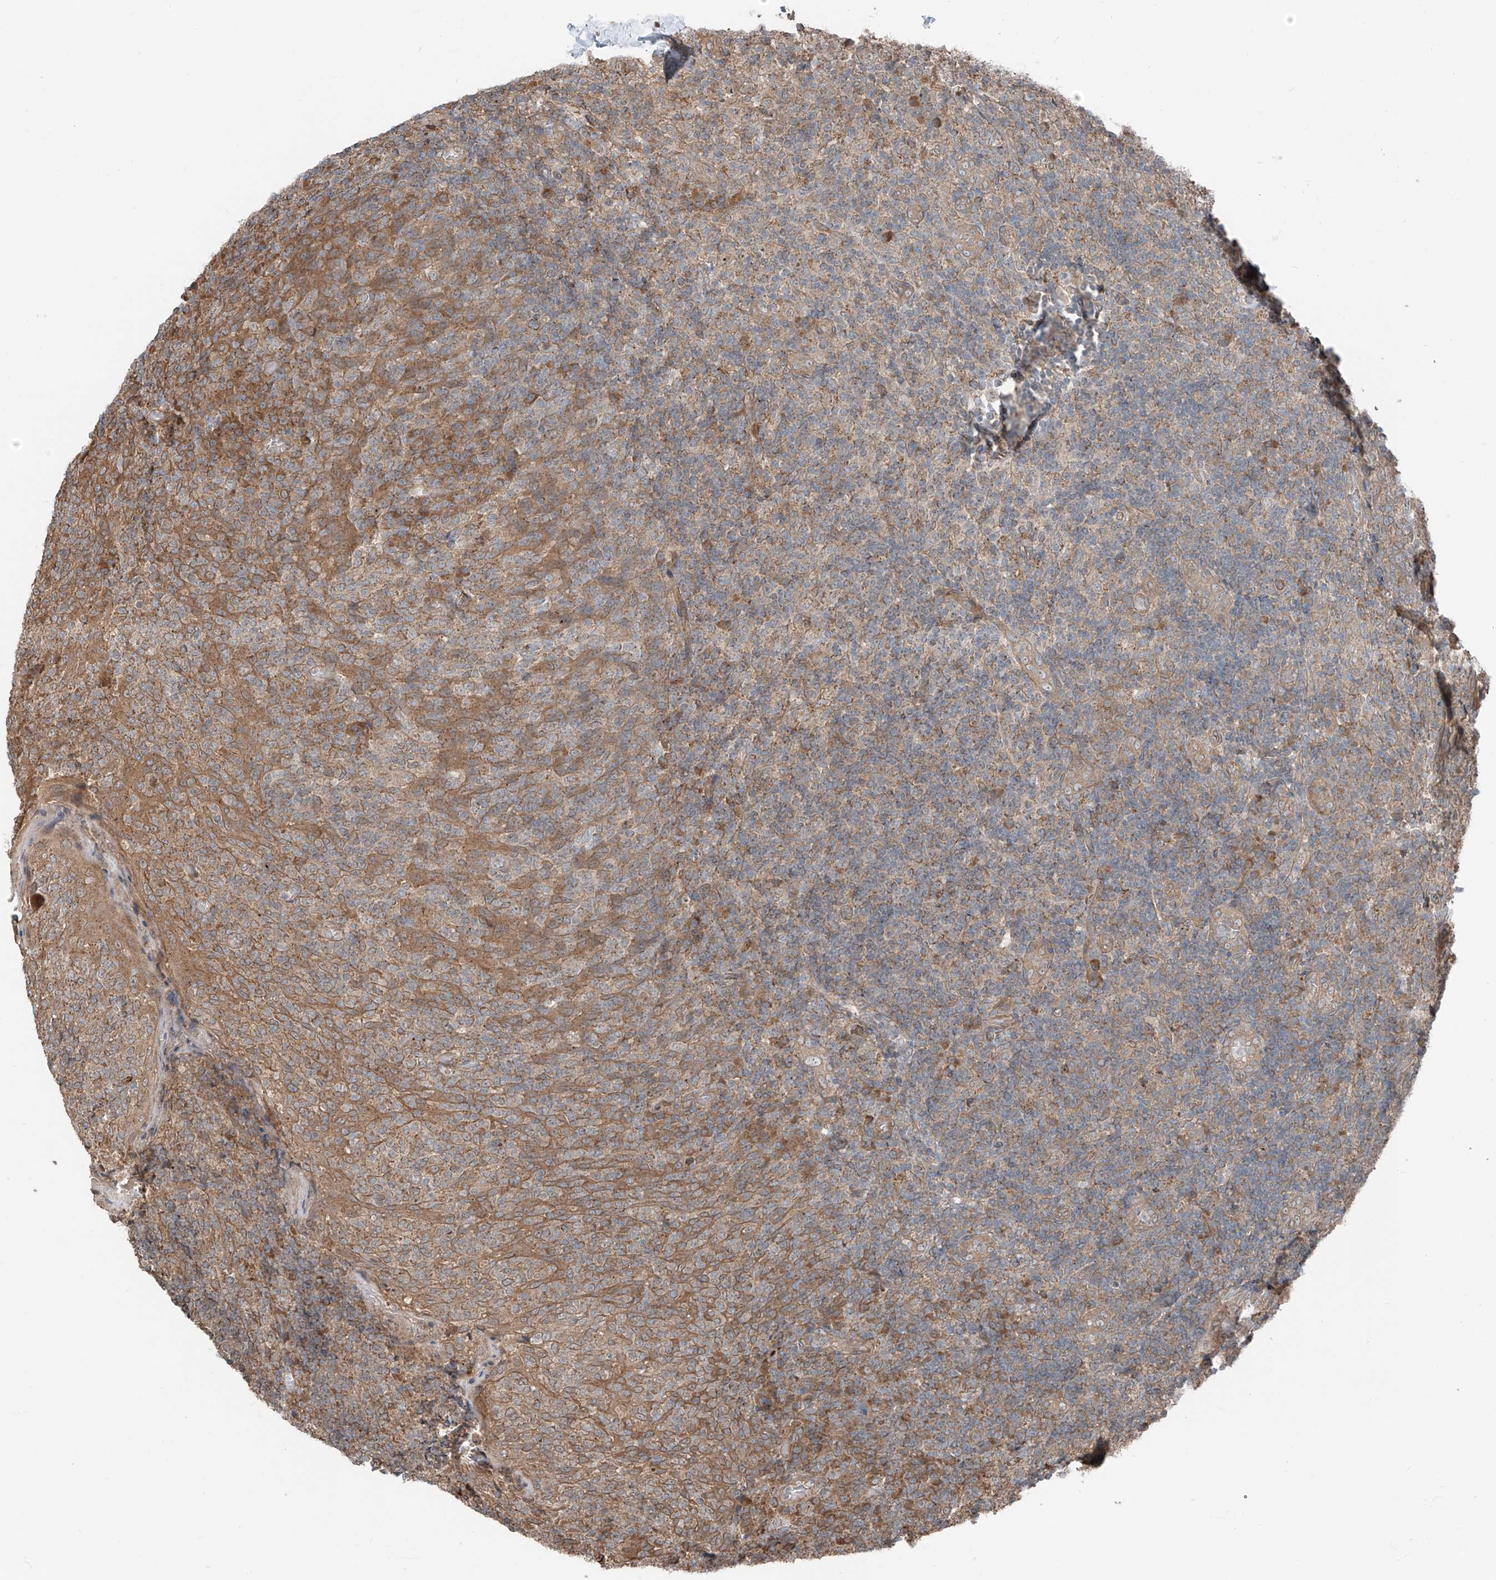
{"staining": {"intensity": "weak", "quantity": ">75%", "location": "cytoplasmic/membranous"}, "tissue": "tonsil", "cell_type": "Germinal center cells", "image_type": "normal", "snomed": [{"axis": "morphology", "description": "Normal tissue, NOS"}, {"axis": "topography", "description": "Tonsil"}], "caption": "DAB immunohistochemical staining of normal tonsil displays weak cytoplasmic/membranous protein staining in approximately >75% of germinal center cells.", "gene": "CEP162", "patient": {"sex": "female", "age": 19}}